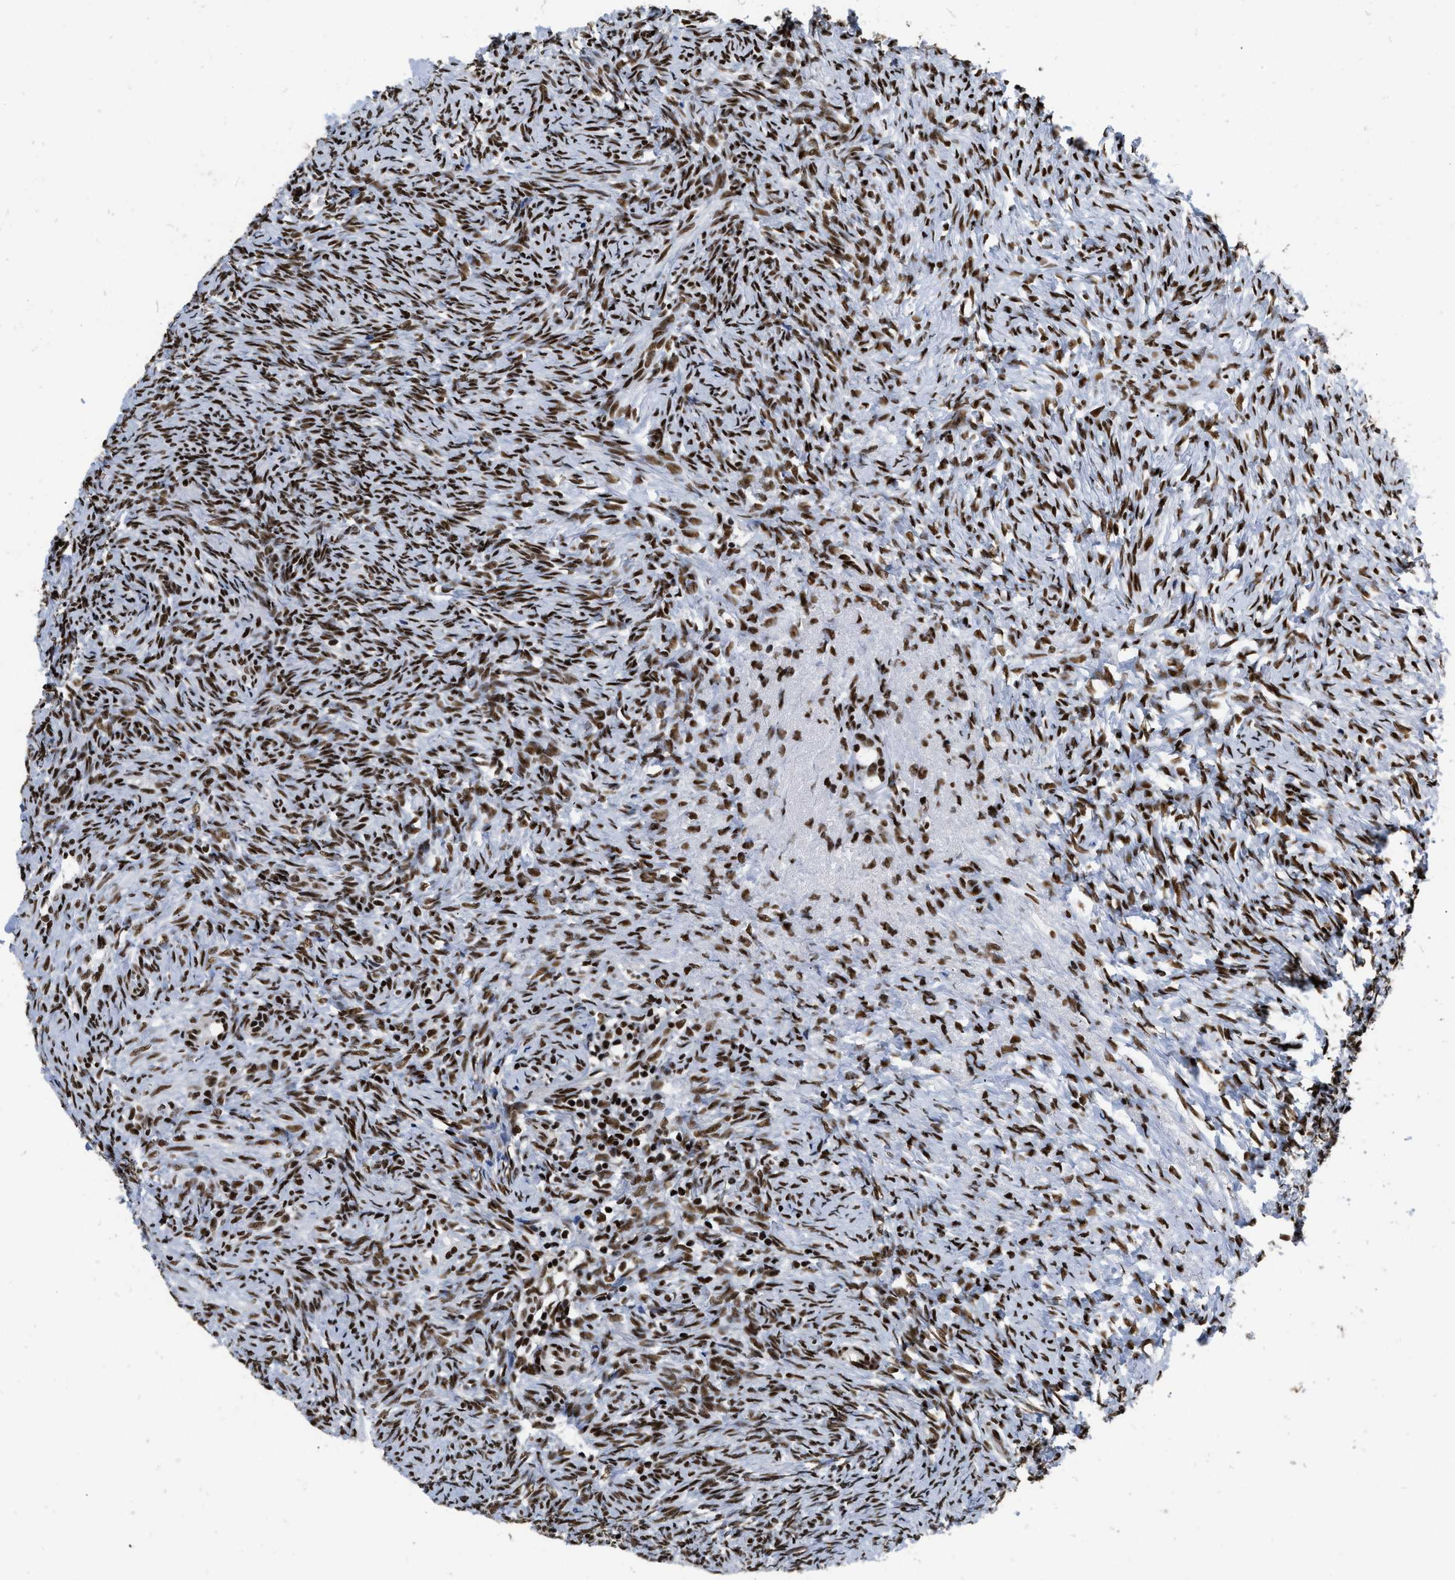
{"staining": {"intensity": "moderate", "quantity": ">75%", "location": "nuclear"}, "tissue": "ovary", "cell_type": "Follicle cells", "image_type": "normal", "snomed": [{"axis": "morphology", "description": "Normal tissue, NOS"}, {"axis": "topography", "description": "Ovary"}], "caption": "The micrograph reveals immunohistochemical staining of normal ovary. There is moderate nuclear positivity is present in approximately >75% of follicle cells.", "gene": "CREB1", "patient": {"sex": "female", "age": 41}}